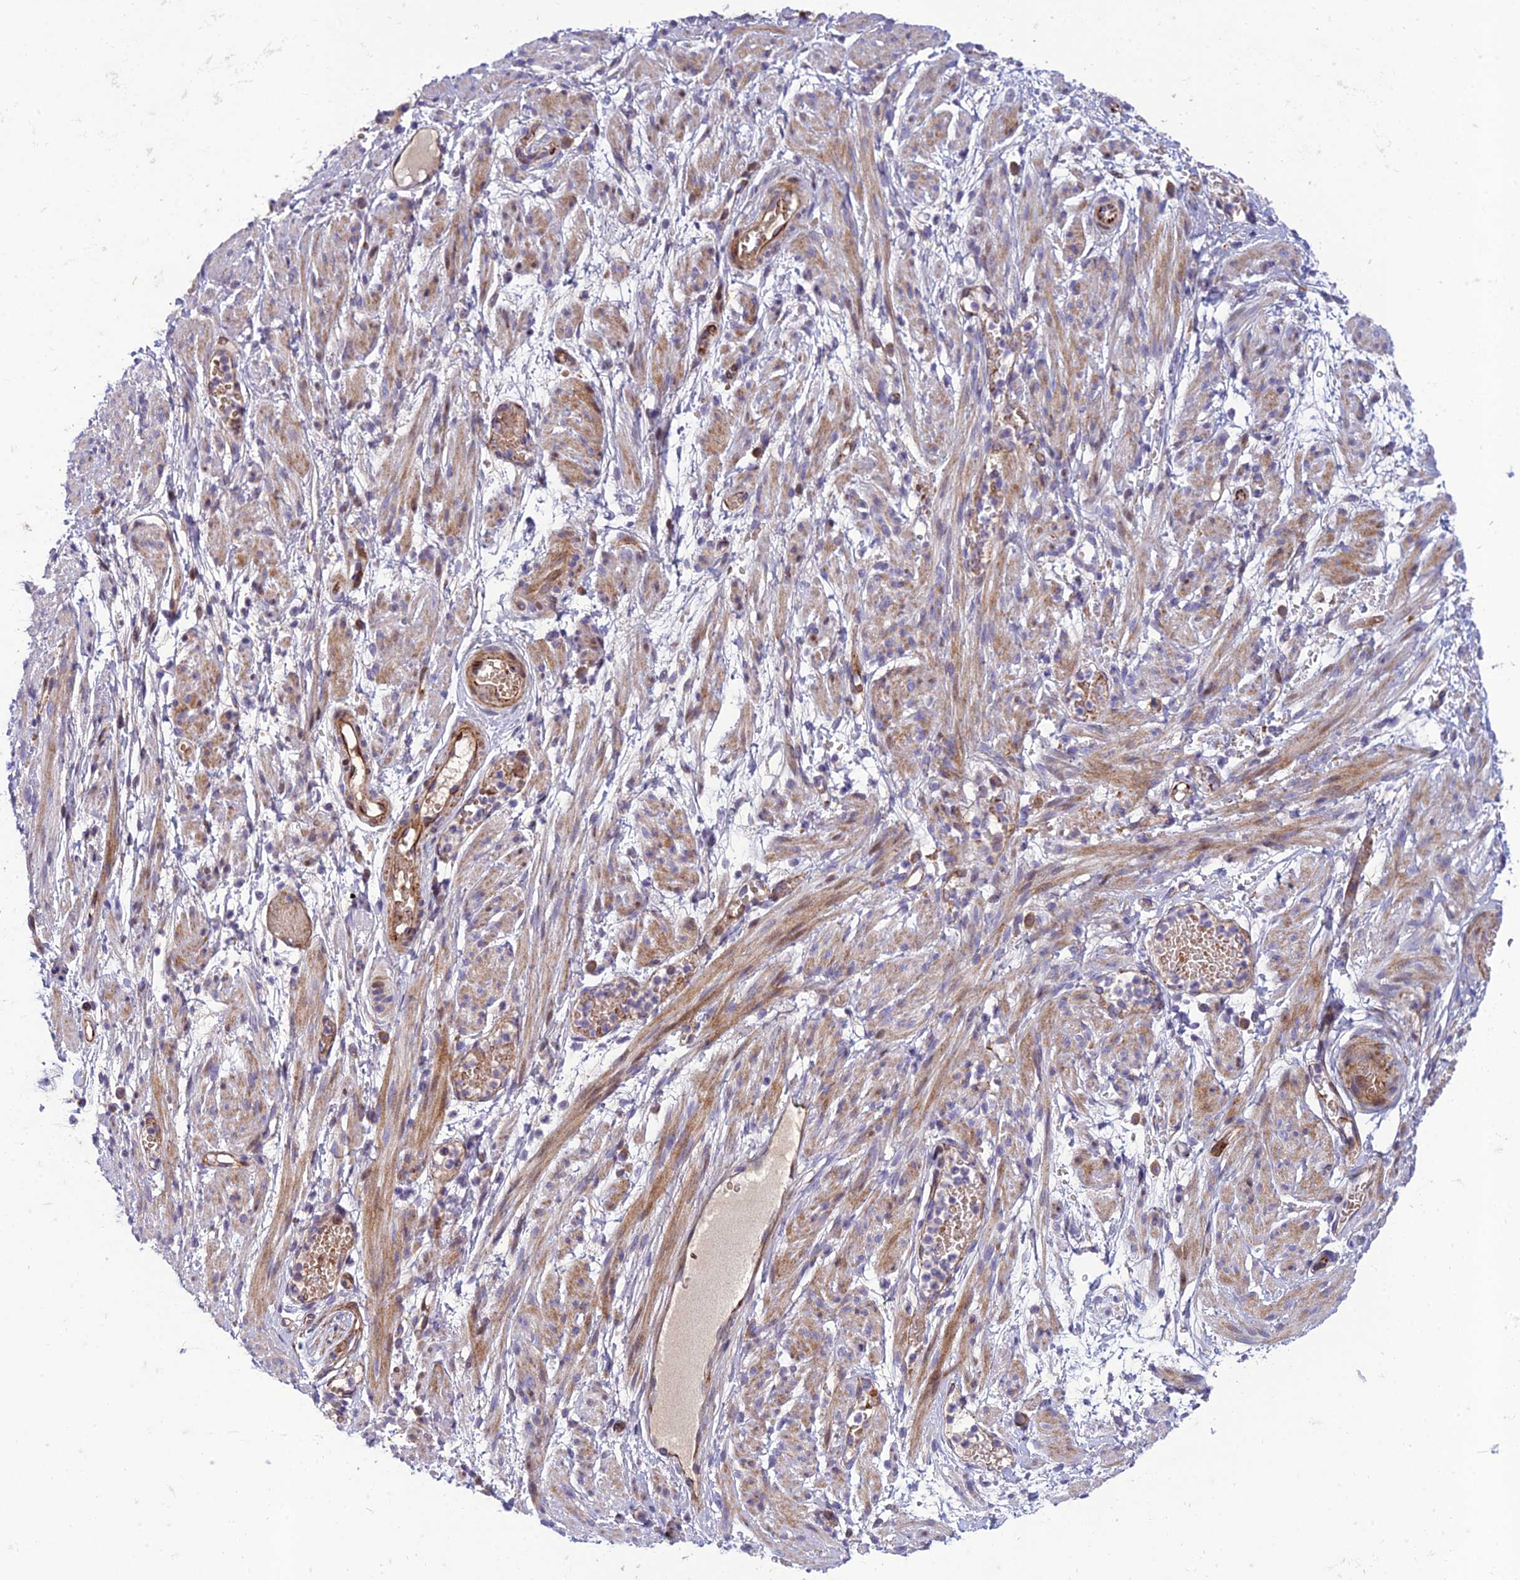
{"staining": {"intensity": "negative", "quantity": "none", "location": "none"}, "tissue": "adipose tissue", "cell_type": "Adipocytes", "image_type": "normal", "snomed": [{"axis": "morphology", "description": "Normal tissue, NOS"}, {"axis": "topography", "description": "Smooth muscle"}, {"axis": "topography", "description": "Peripheral nerve tissue"}], "caption": "This histopathology image is of unremarkable adipose tissue stained with immunohistochemistry (IHC) to label a protein in brown with the nuclei are counter-stained blue. There is no staining in adipocytes. (Stains: DAB (3,3'-diaminobenzidine) immunohistochemistry with hematoxylin counter stain, Microscopy: brightfield microscopy at high magnification).", "gene": "SEL1L3", "patient": {"sex": "female", "age": 39}}